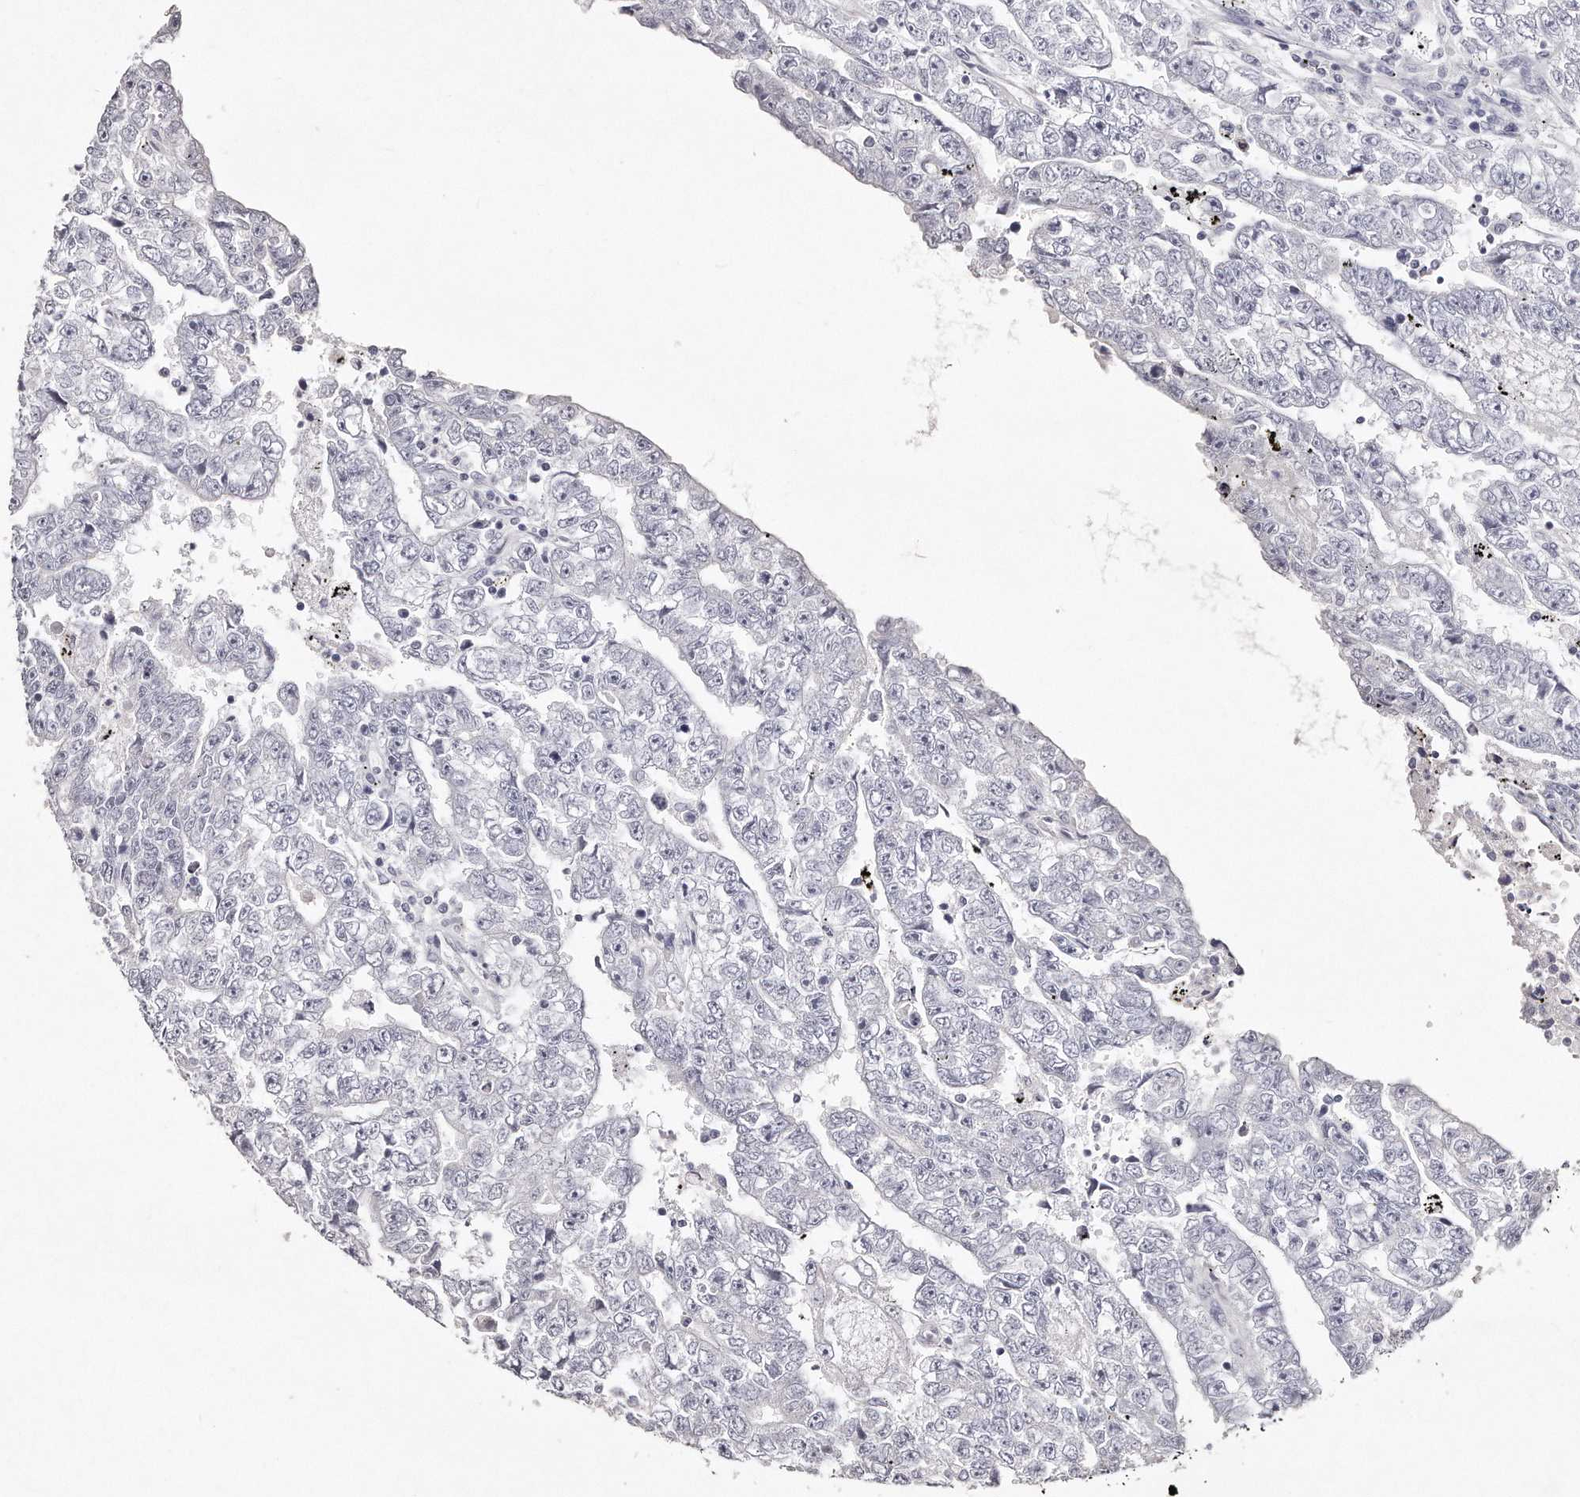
{"staining": {"intensity": "negative", "quantity": "none", "location": "none"}, "tissue": "testis cancer", "cell_type": "Tumor cells", "image_type": "cancer", "snomed": [{"axis": "morphology", "description": "Carcinoma, Embryonal, NOS"}, {"axis": "topography", "description": "Testis"}], "caption": "Immunohistochemical staining of human embryonal carcinoma (testis) shows no significant positivity in tumor cells.", "gene": "GDA", "patient": {"sex": "male", "age": 25}}